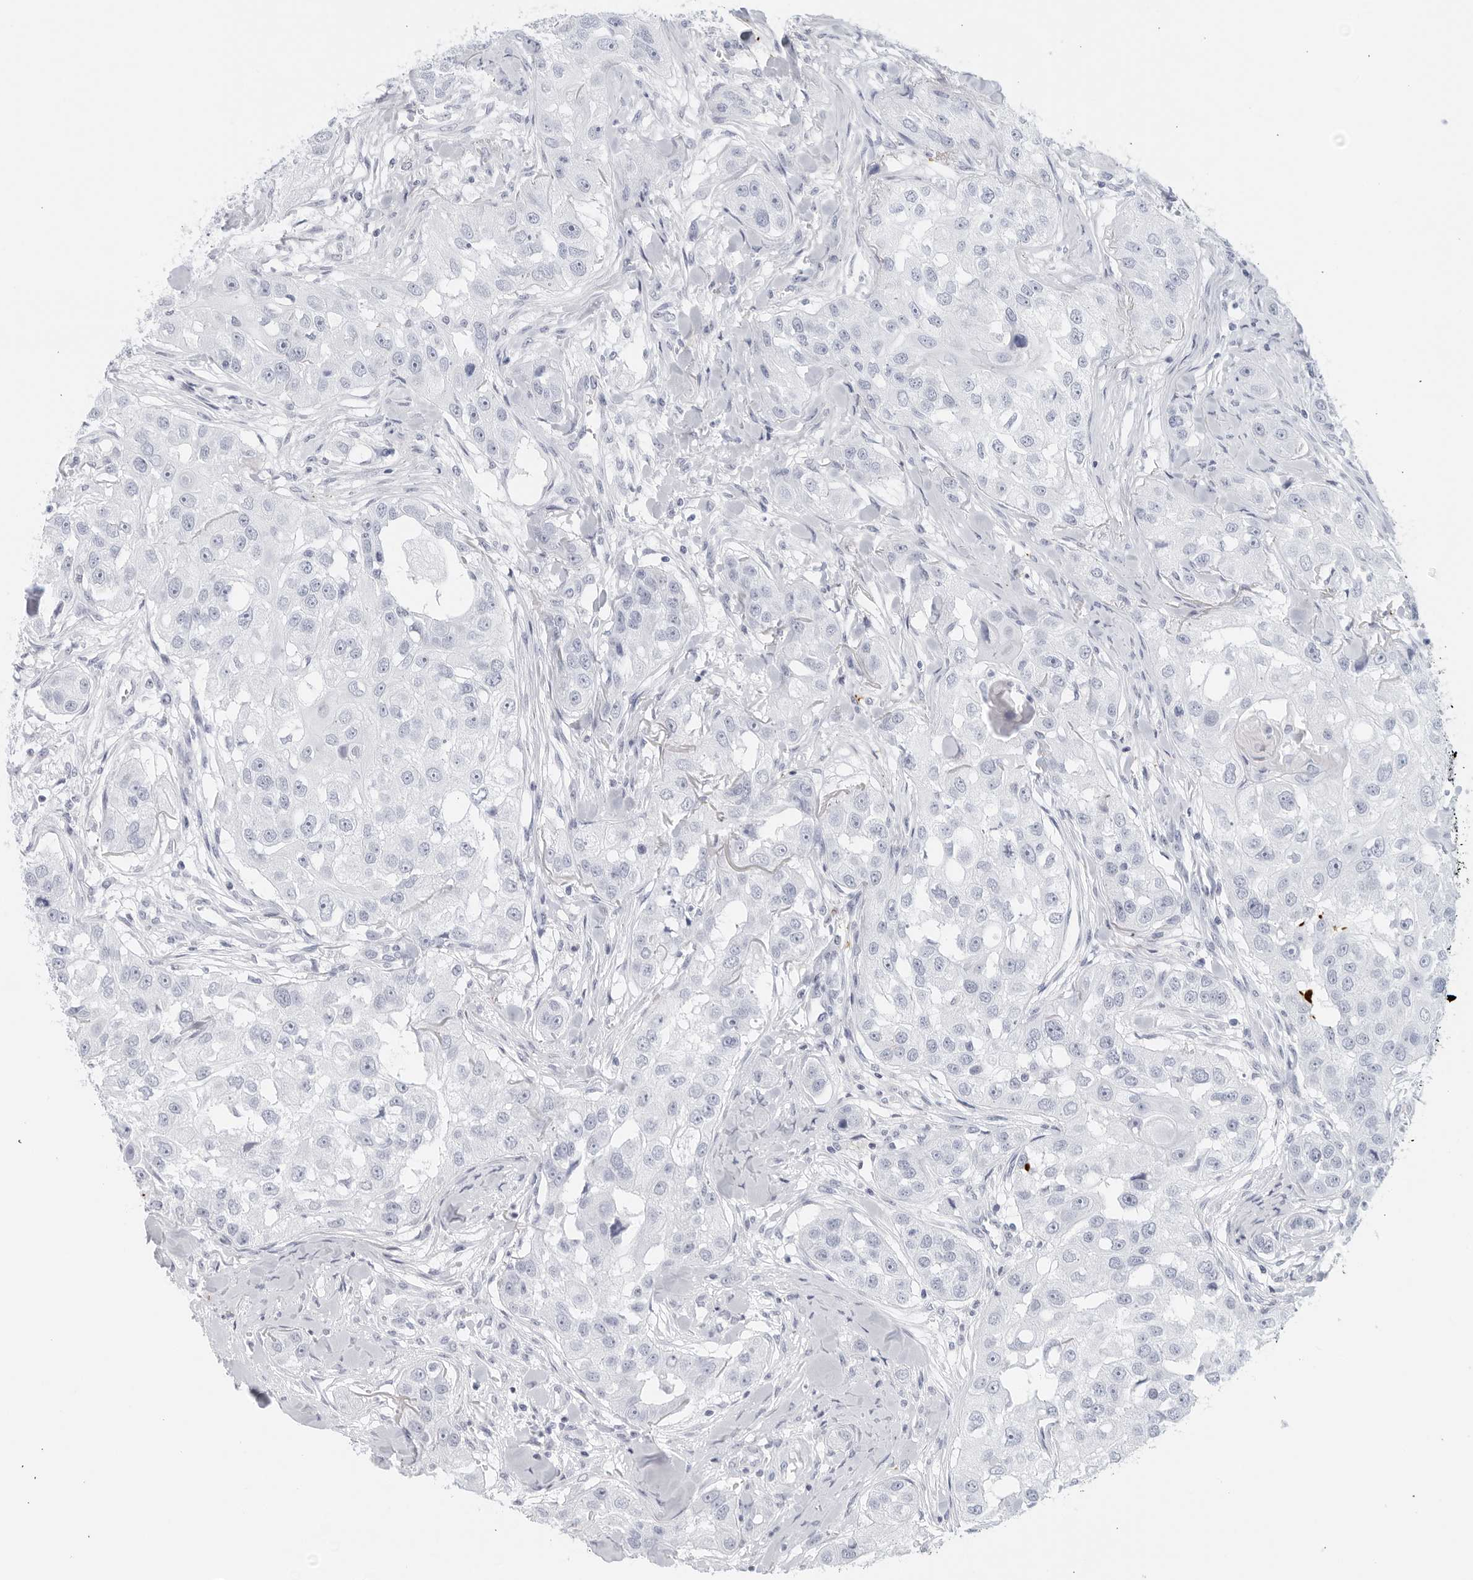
{"staining": {"intensity": "negative", "quantity": "none", "location": "none"}, "tissue": "head and neck cancer", "cell_type": "Tumor cells", "image_type": "cancer", "snomed": [{"axis": "morphology", "description": "Normal tissue, NOS"}, {"axis": "morphology", "description": "Squamous cell carcinoma, NOS"}, {"axis": "topography", "description": "Skeletal muscle"}, {"axis": "topography", "description": "Head-Neck"}], "caption": "A histopathology image of human head and neck squamous cell carcinoma is negative for staining in tumor cells. The staining is performed using DAB brown chromogen with nuclei counter-stained in using hematoxylin.", "gene": "FGG", "patient": {"sex": "male", "age": 51}}